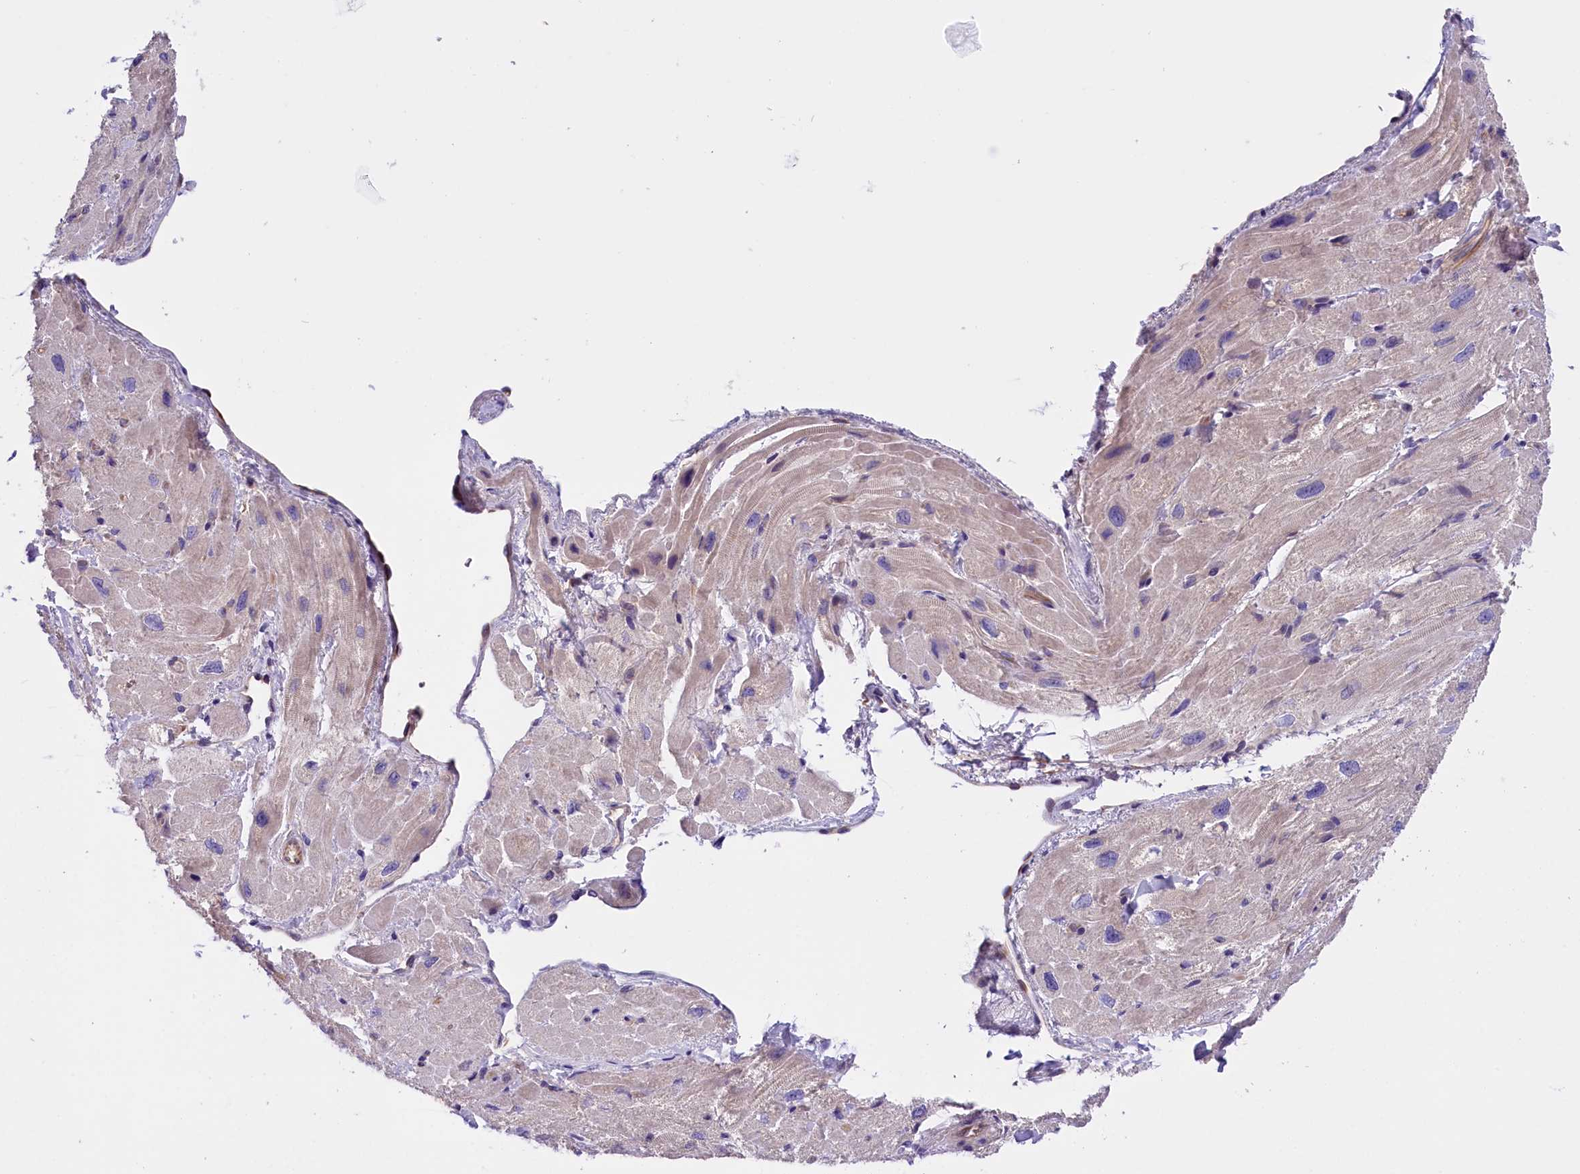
{"staining": {"intensity": "weak", "quantity": "25%-75%", "location": "cytoplasmic/membranous"}, "tissue": "heart muscle", "cell_type": "Cardiomyocytes", "image_type": "normal", "snomed": [{"axis": "morphology", "description": "Normal tissue, NOS"}, {"axis": "topography", "description": "Heart"}], "caption": "Weak cytoplasmic/membranous expression is present in approximately 25%-75% of cardiomyocytes in normal heart muscle.", "gene": "CCDC32", "patient": {"sex": "male", "age": 65}}